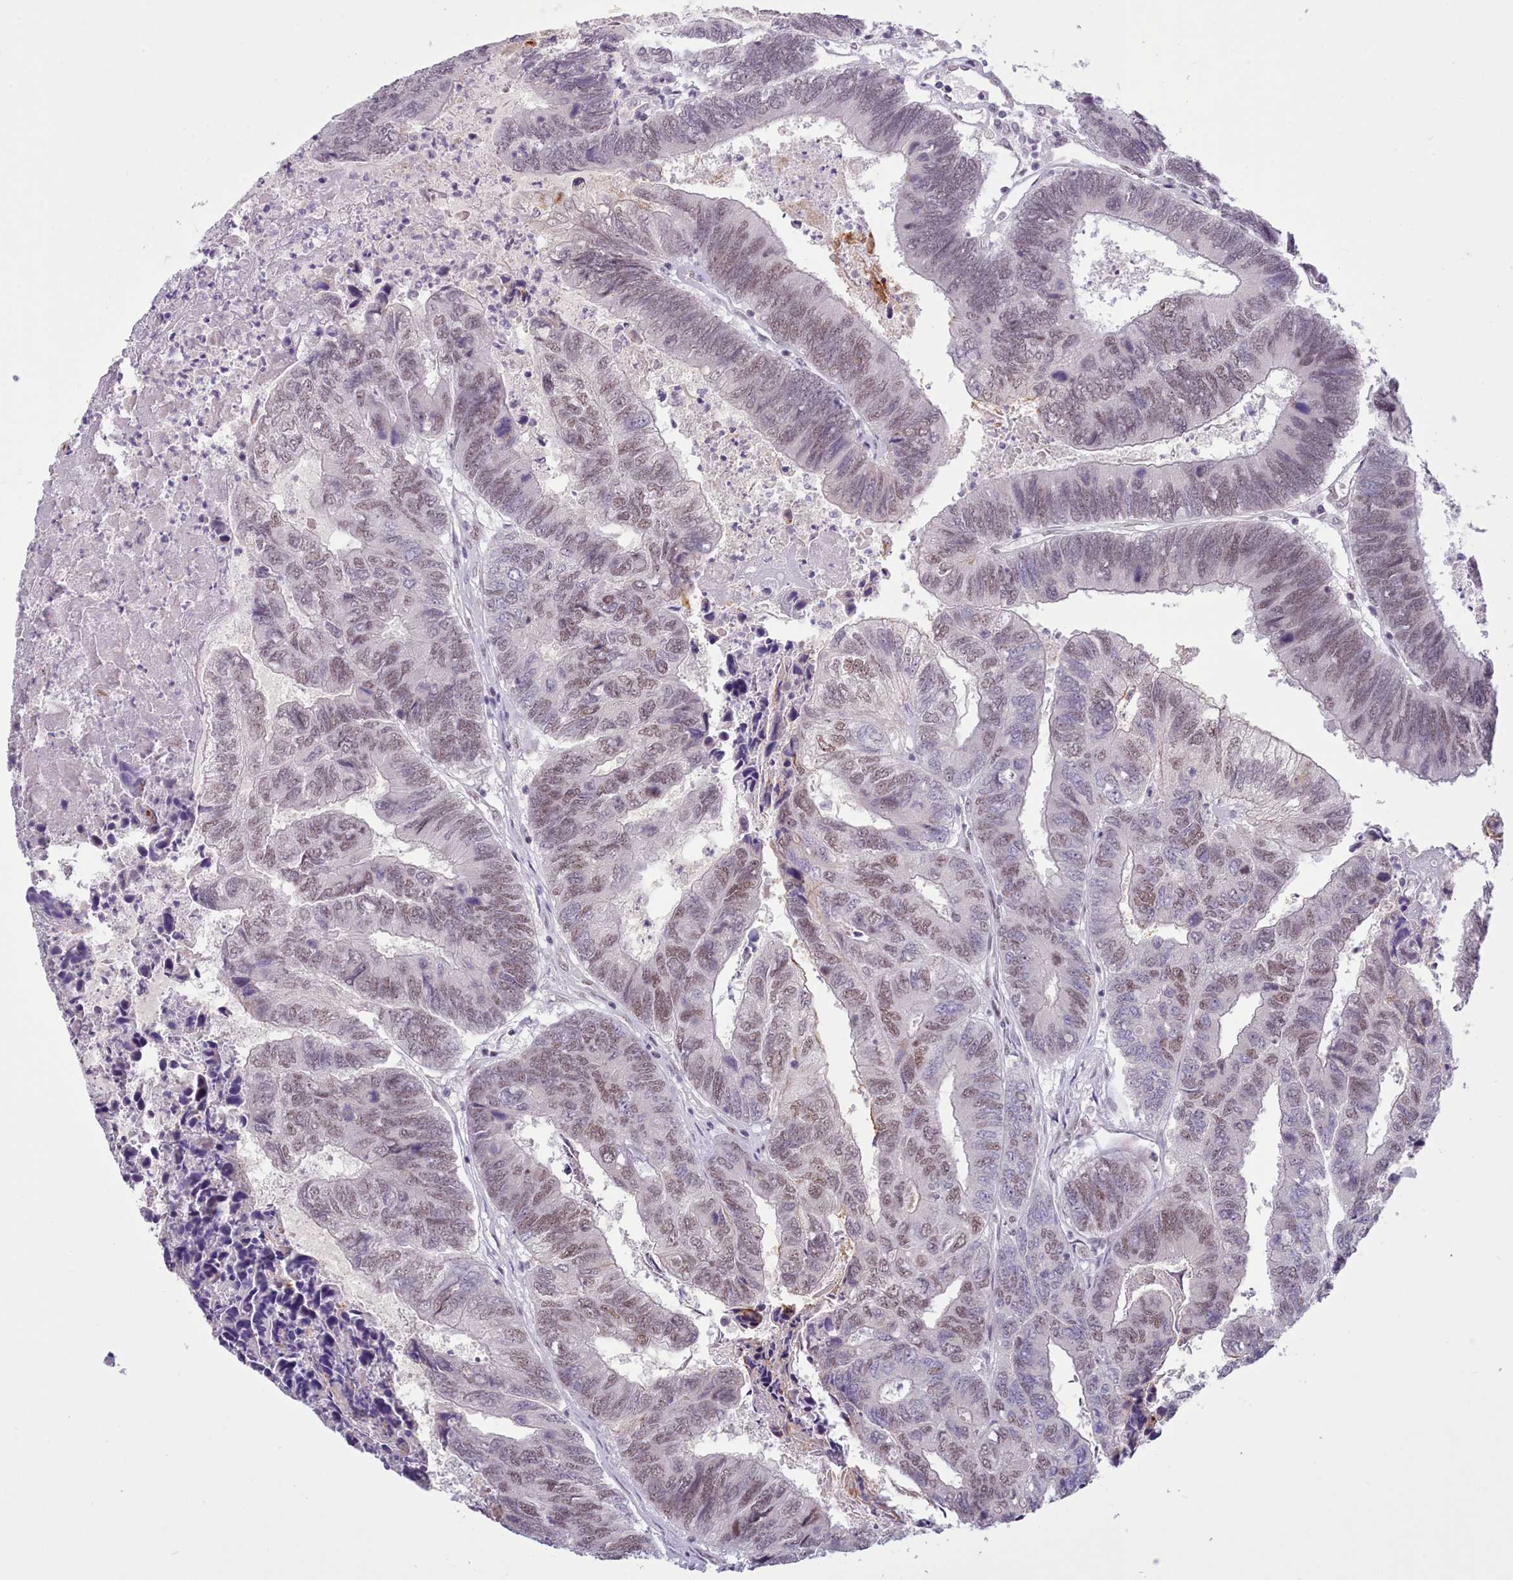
{"staining": {"intensity": "weak", "quantity": "25%-75%", "location": "nuclear"}, "tissue": "colorectal cancer", "cell_type": "Tumor cells", "image_type": "cancer", "snomed": [{"axis": "morphology", "description": "Adenocarcinoma, NOS"}, {"axis": "topography", "description": "Colon"}], "caption": "Approximately 25%-75% of tumor cells in human colorectal cancer reveal weak nuclear protein positivity as visualized by brown immunohistochemical staining.", "gene": "RFX1", "patient": {"sex": "female", "age": 67}}